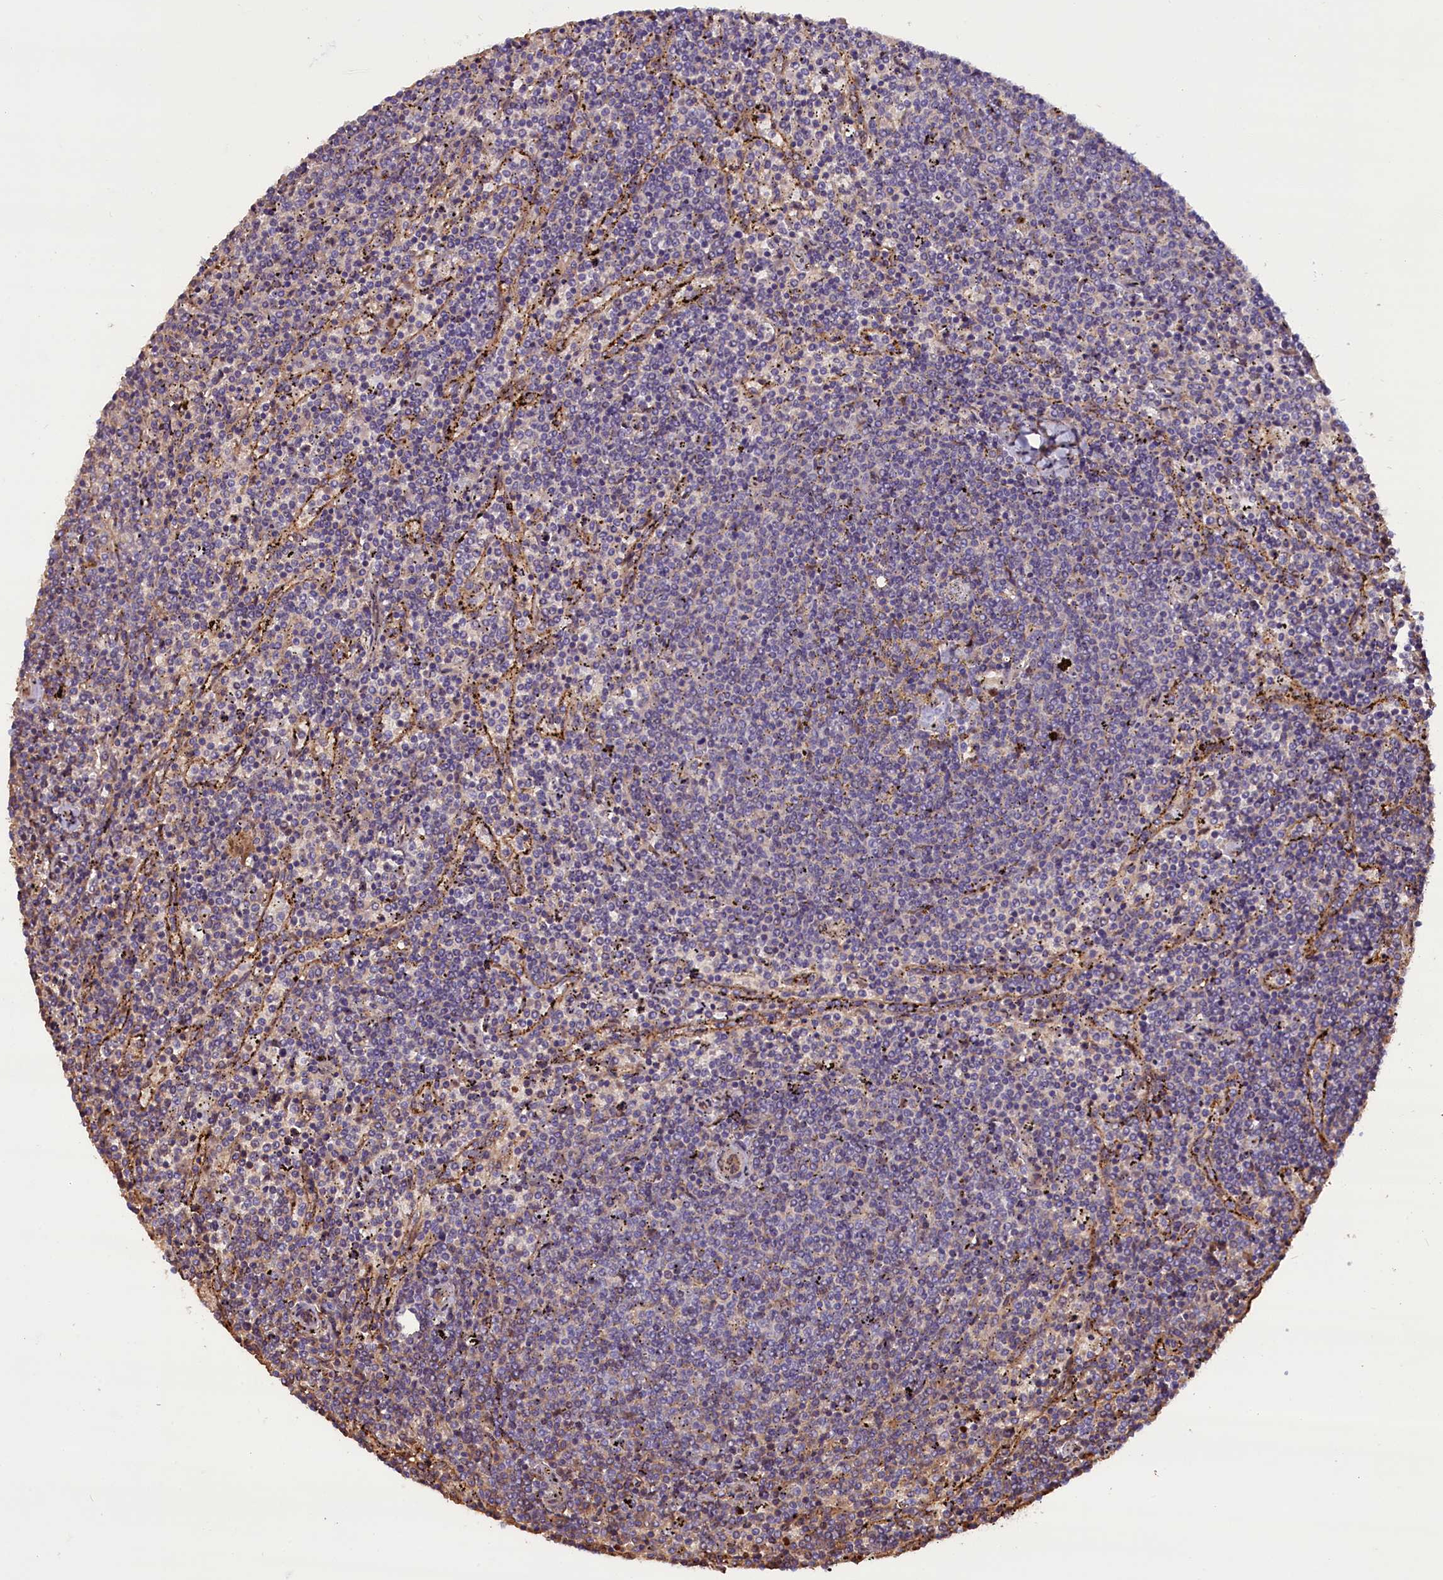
{"staining": {"intensity": "negative", "quantity": "none", "location": "none"}, "tissue": "lymphoma", "cell_type": "Tumor cells", "image_type": "cancer", "snomed": [{"axis": "morphology", "description": "Malignant lymphoma, non-Hodgkin's type, Low grade"}, {"axis": "topography", "description": "Spleen"}], "caption": "Micrograph shows no protein staining in tumor cells of low-grade malignant lymphoma, non-Hodgkin's type tissue. (DAB immunohistochemistry (IHC), high magnification).", "gene": "CCDC9B", "patient": {"sex": "female", "age": 50}}